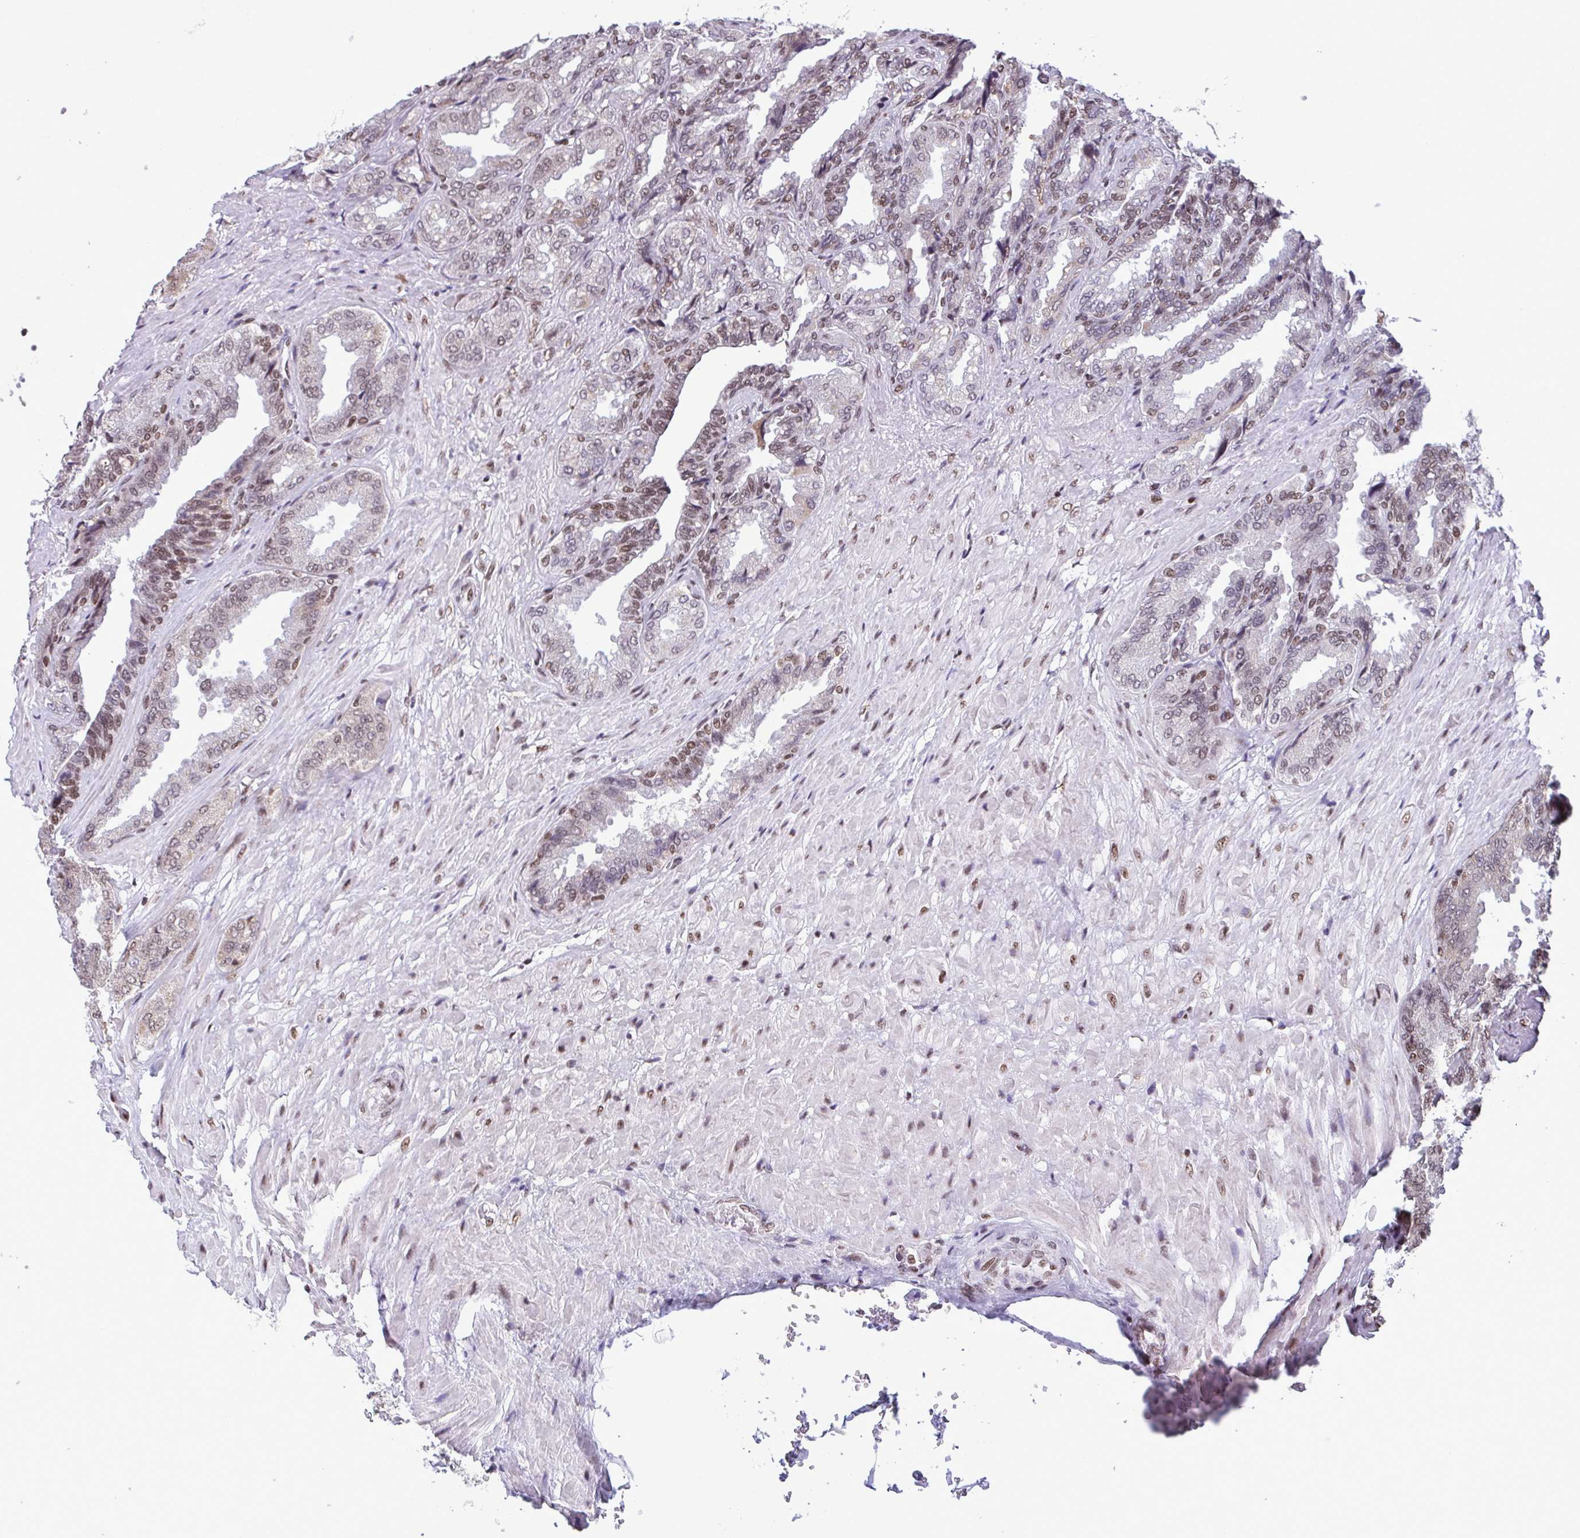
{"staining": {"intensity": "moderate", "quantity": "25%-75%", "location": "nuclear"}, "tissue": "seminal vesicle", "cell_type": "Glandular cells", "image_type": "normal", "snomed": [{"axis": "morphology", "description": "Normal tissue, NOS"}, {"axis": "topography", "description": "Seminal veicle"}], "caption": "Seminal vesicle was stained to show a protein in brown. There is medium levels of moderate nuclear positivity in about 25%-75% of glandular cells. Immunohistochemistry stains the protein of interest in brown and the nuclei are stained blue.", "gene": "TIMM21", "patient": {"sex": "male", "age": 68}}